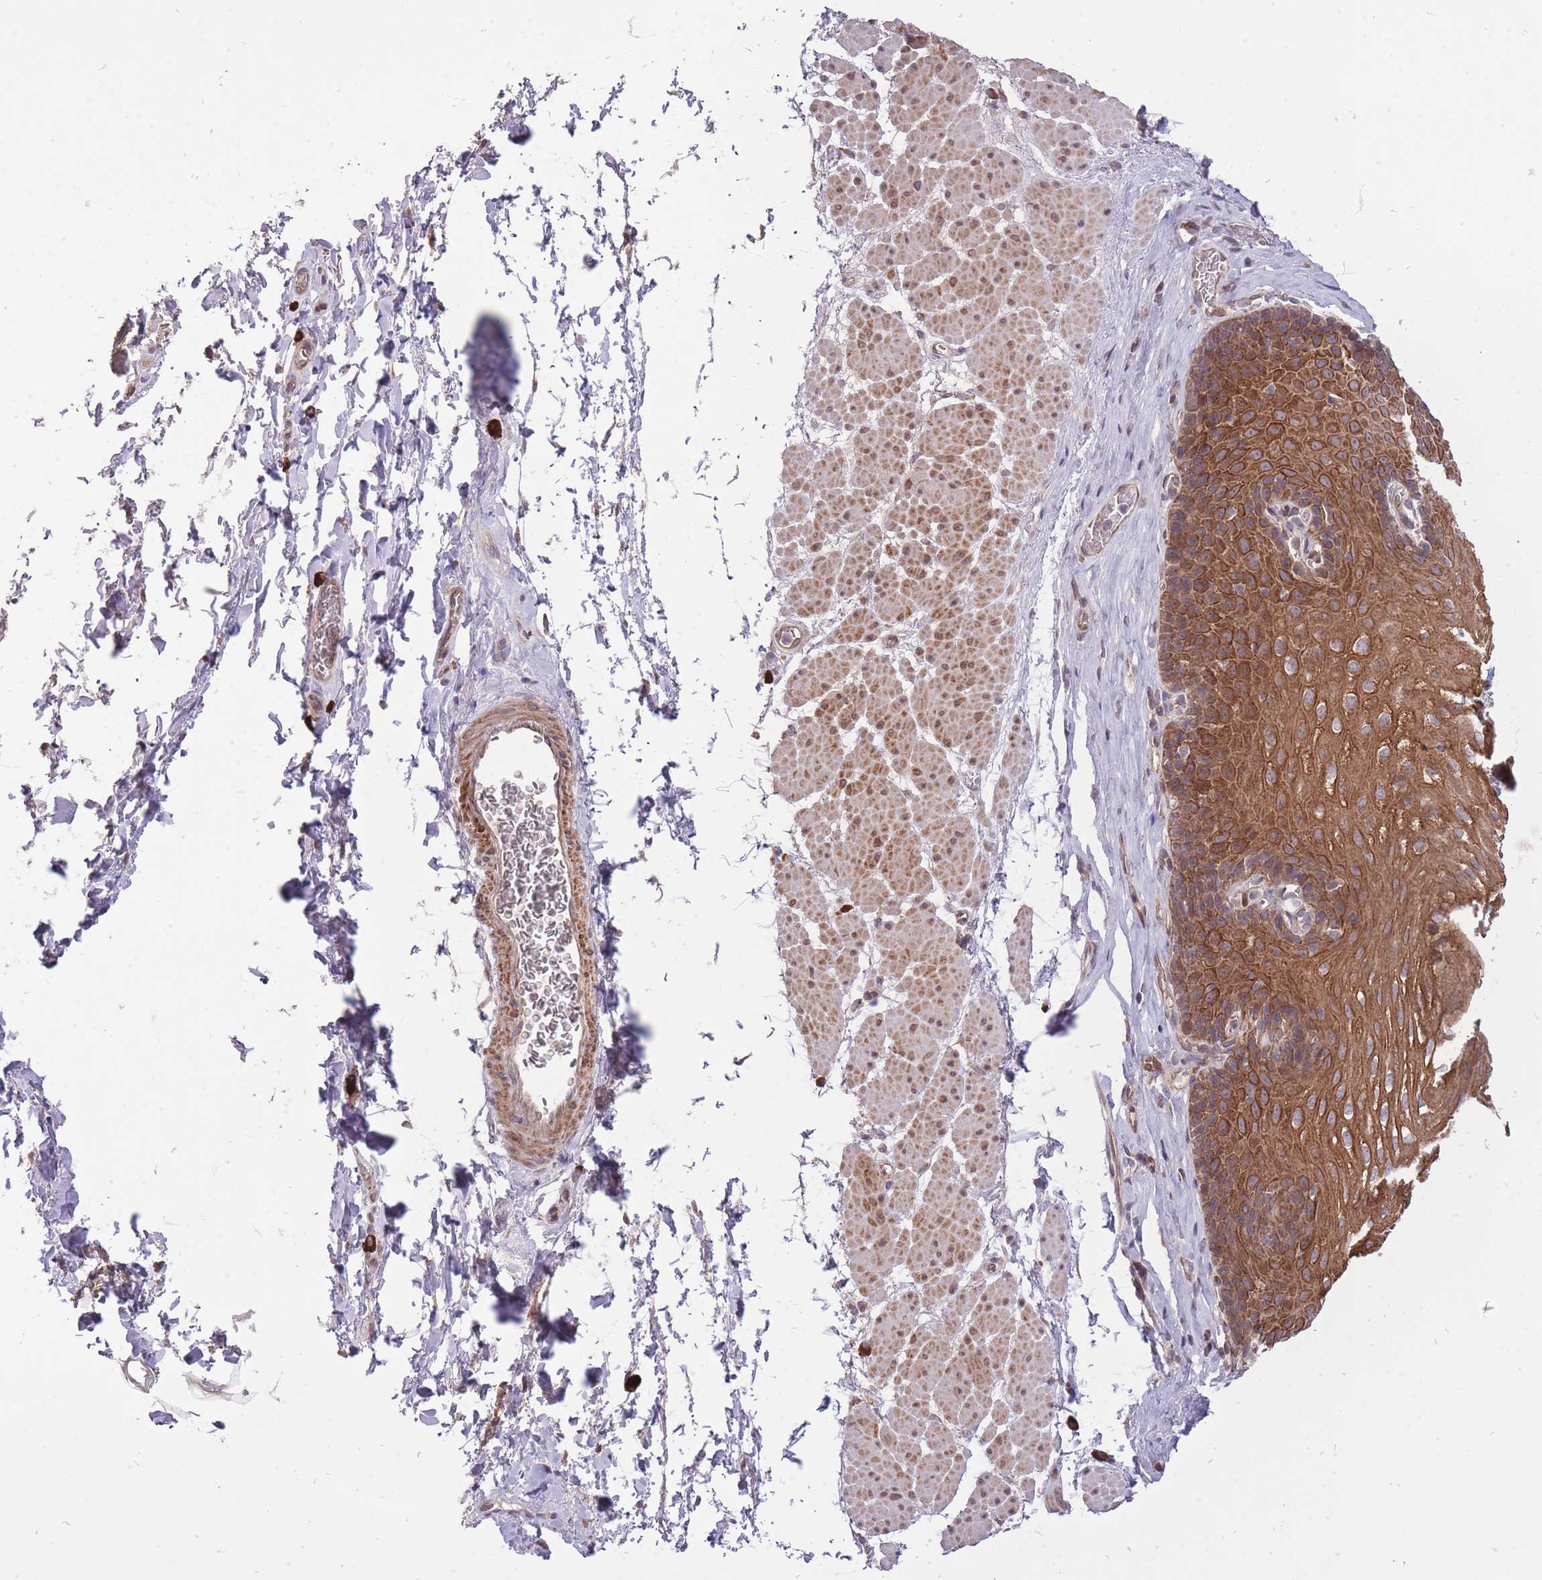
{"staining": {"intensity": "strong", "quantity": ">75%", "location": "cytoplasmic/membranous"}, "tissue": "esophagus", "cell_type": "Squamous epithelial cells", "image_type": "normal", "snomed": [{"axis": "morphology", "description": "Normal tissue, NOS"}, {"axis": "topography", "description": "Esophagus"}], "caption": "Human esophagus stained with a brown dye exhibits strong cytoplasmic/membranous positive positivity in about >75% of squamous epithelial cells.", "gene": "TET3", "patient": {"sex": "female", "age": 66}}